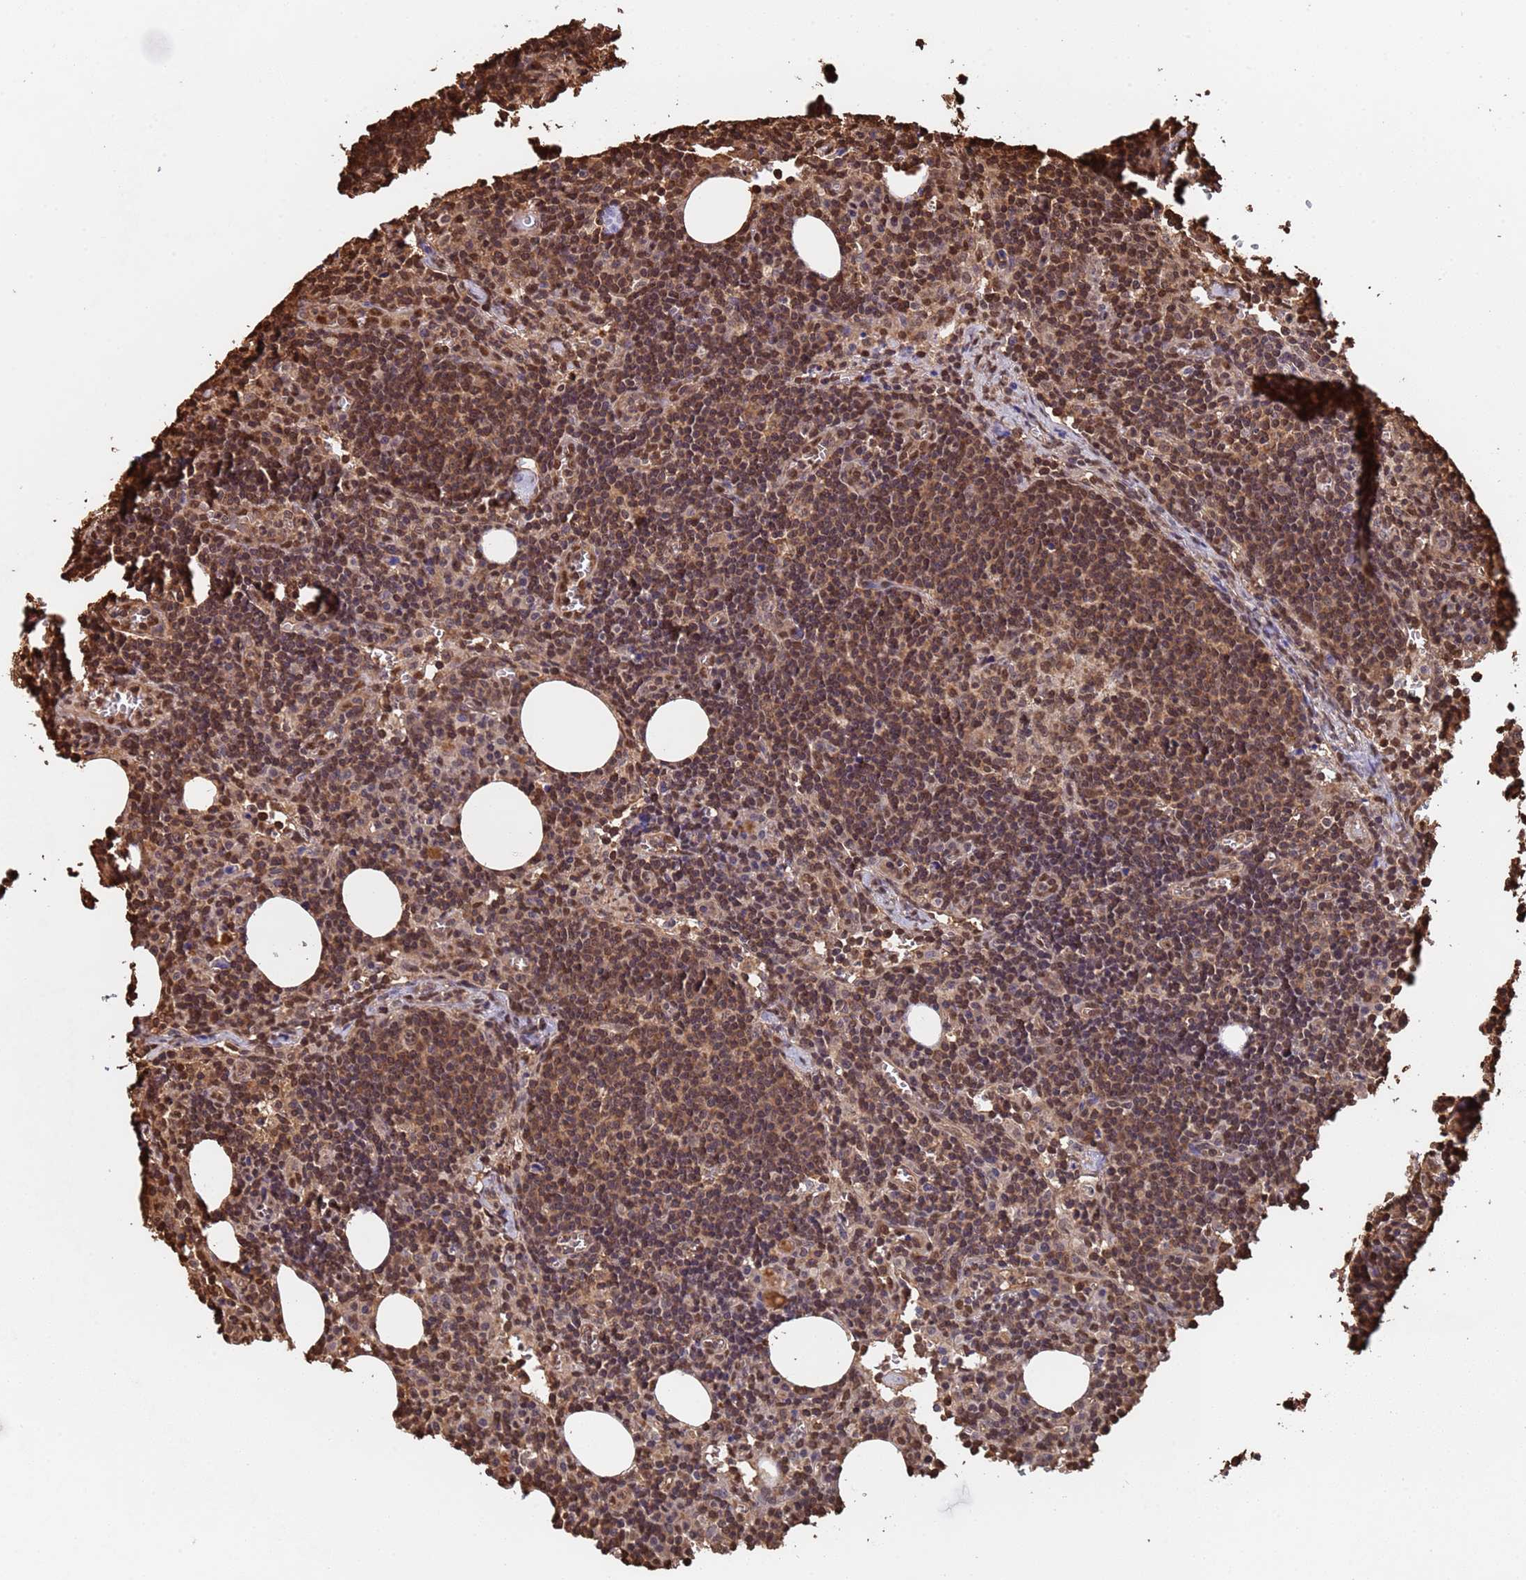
{"staining": {"intensity": "moderate", "quantity": ">75%", "location": "nuclear"}, "tissue": "lymph node", "cell_type": "Germinal center cells", "image_type": "normal", "snomed": [{"axis": "morphology", "description": "Normal tissue, NOS"}, {"axis": "topography", "description": "Lymph node"}], "caption": "Human lymph node stained for a protein (brown) exhibits moderate nuclear positive expression in approximately >75% of germinal center cells.", "gene": "SUMO2", "patient": {"sex": "female", "age": 27}}